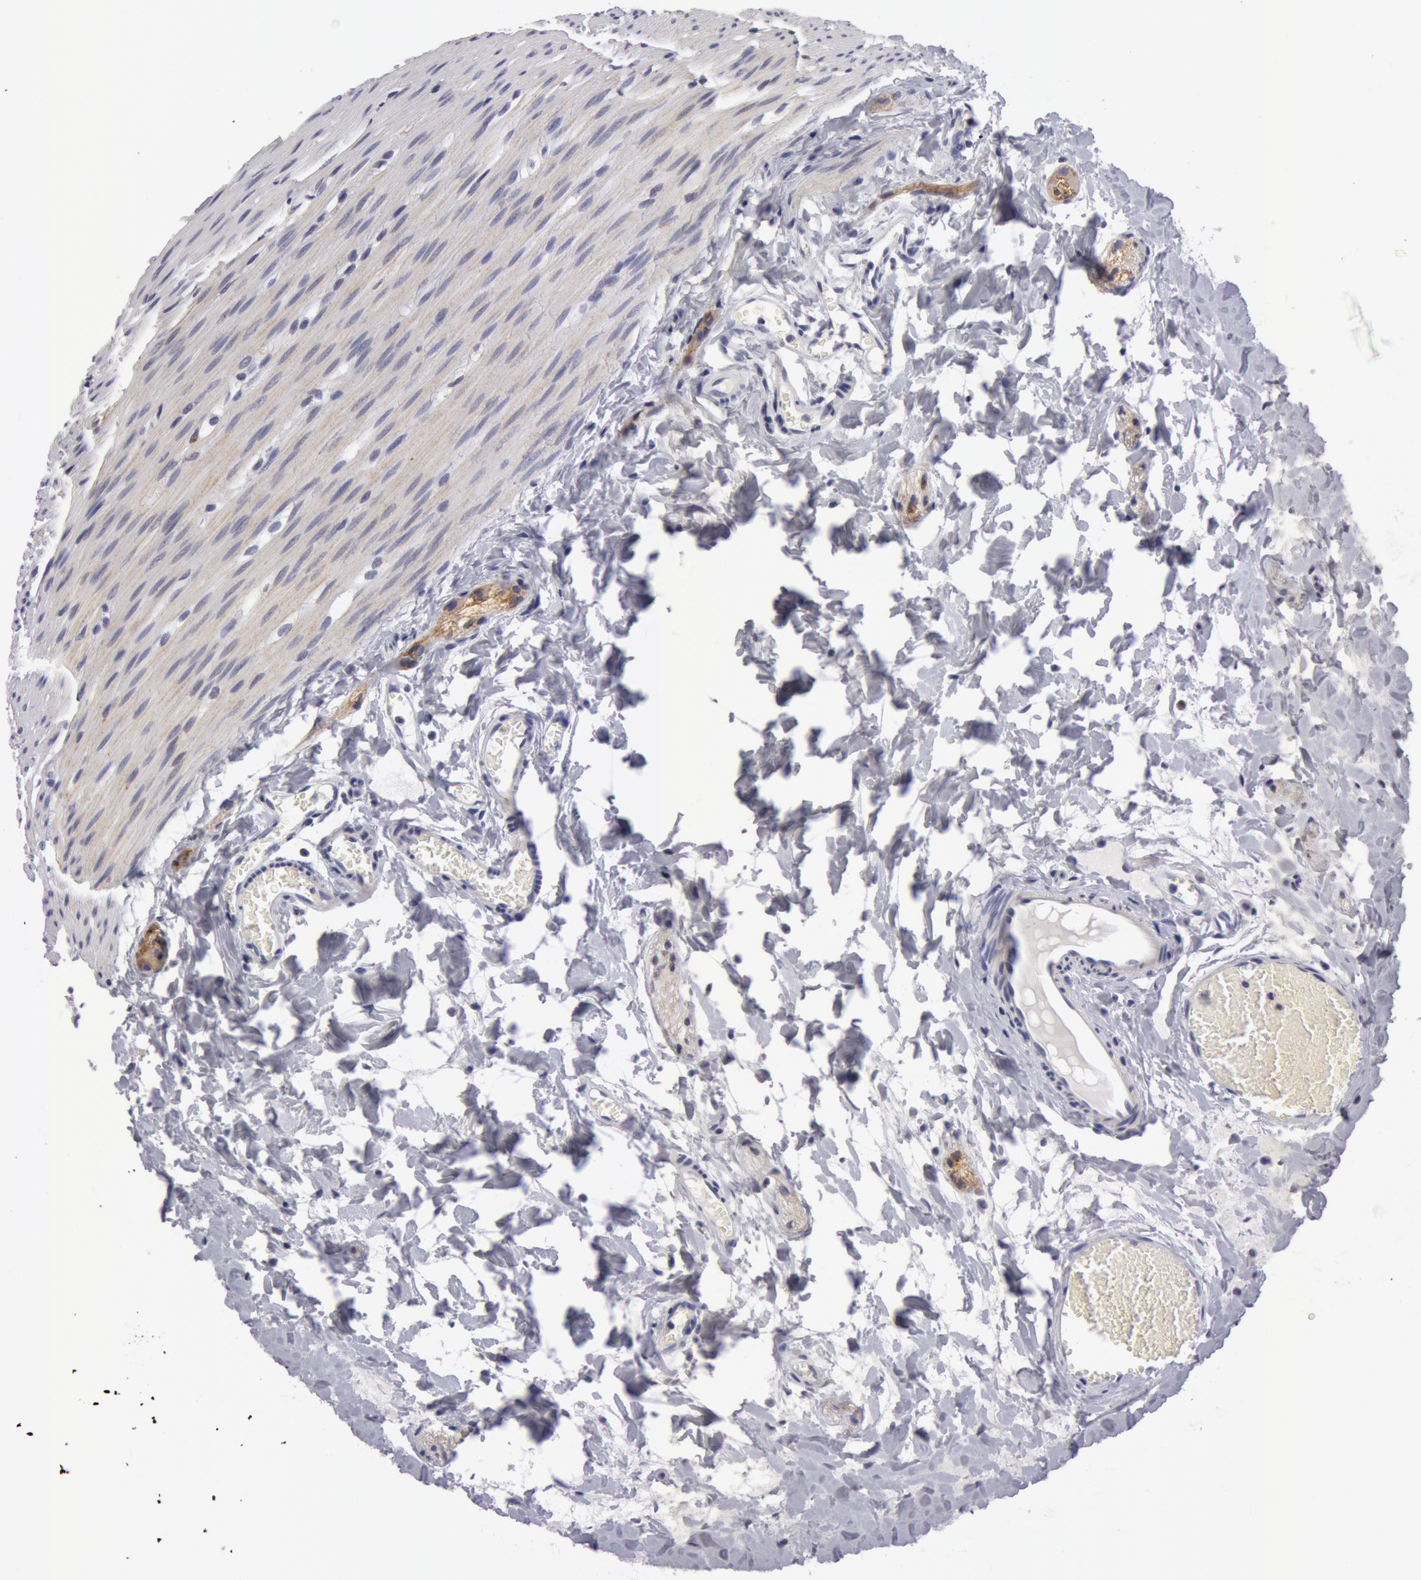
{"staining": {"intensity": "negative", "quantity": "none", "location": "none"}, "tissue": "colon", "cell_type": "Endothelial cells", "image_type": "normal", "snomed": [{"axis": "morphology", "description": "Normal tissue, NOS"}, {"axis": "topography", "description": "Colon"}], "caption": "This photomicrograph is of unremarkable colon stained with IHC to label a protein in brown with the nuclei are counter-stained blue. There is no staining in endothelial cells. (DAB IHC visualized using brightfield microscopy, high magnification).", "gene": "NLGN4X", "patient": {"sex": "male", "age": 1}}